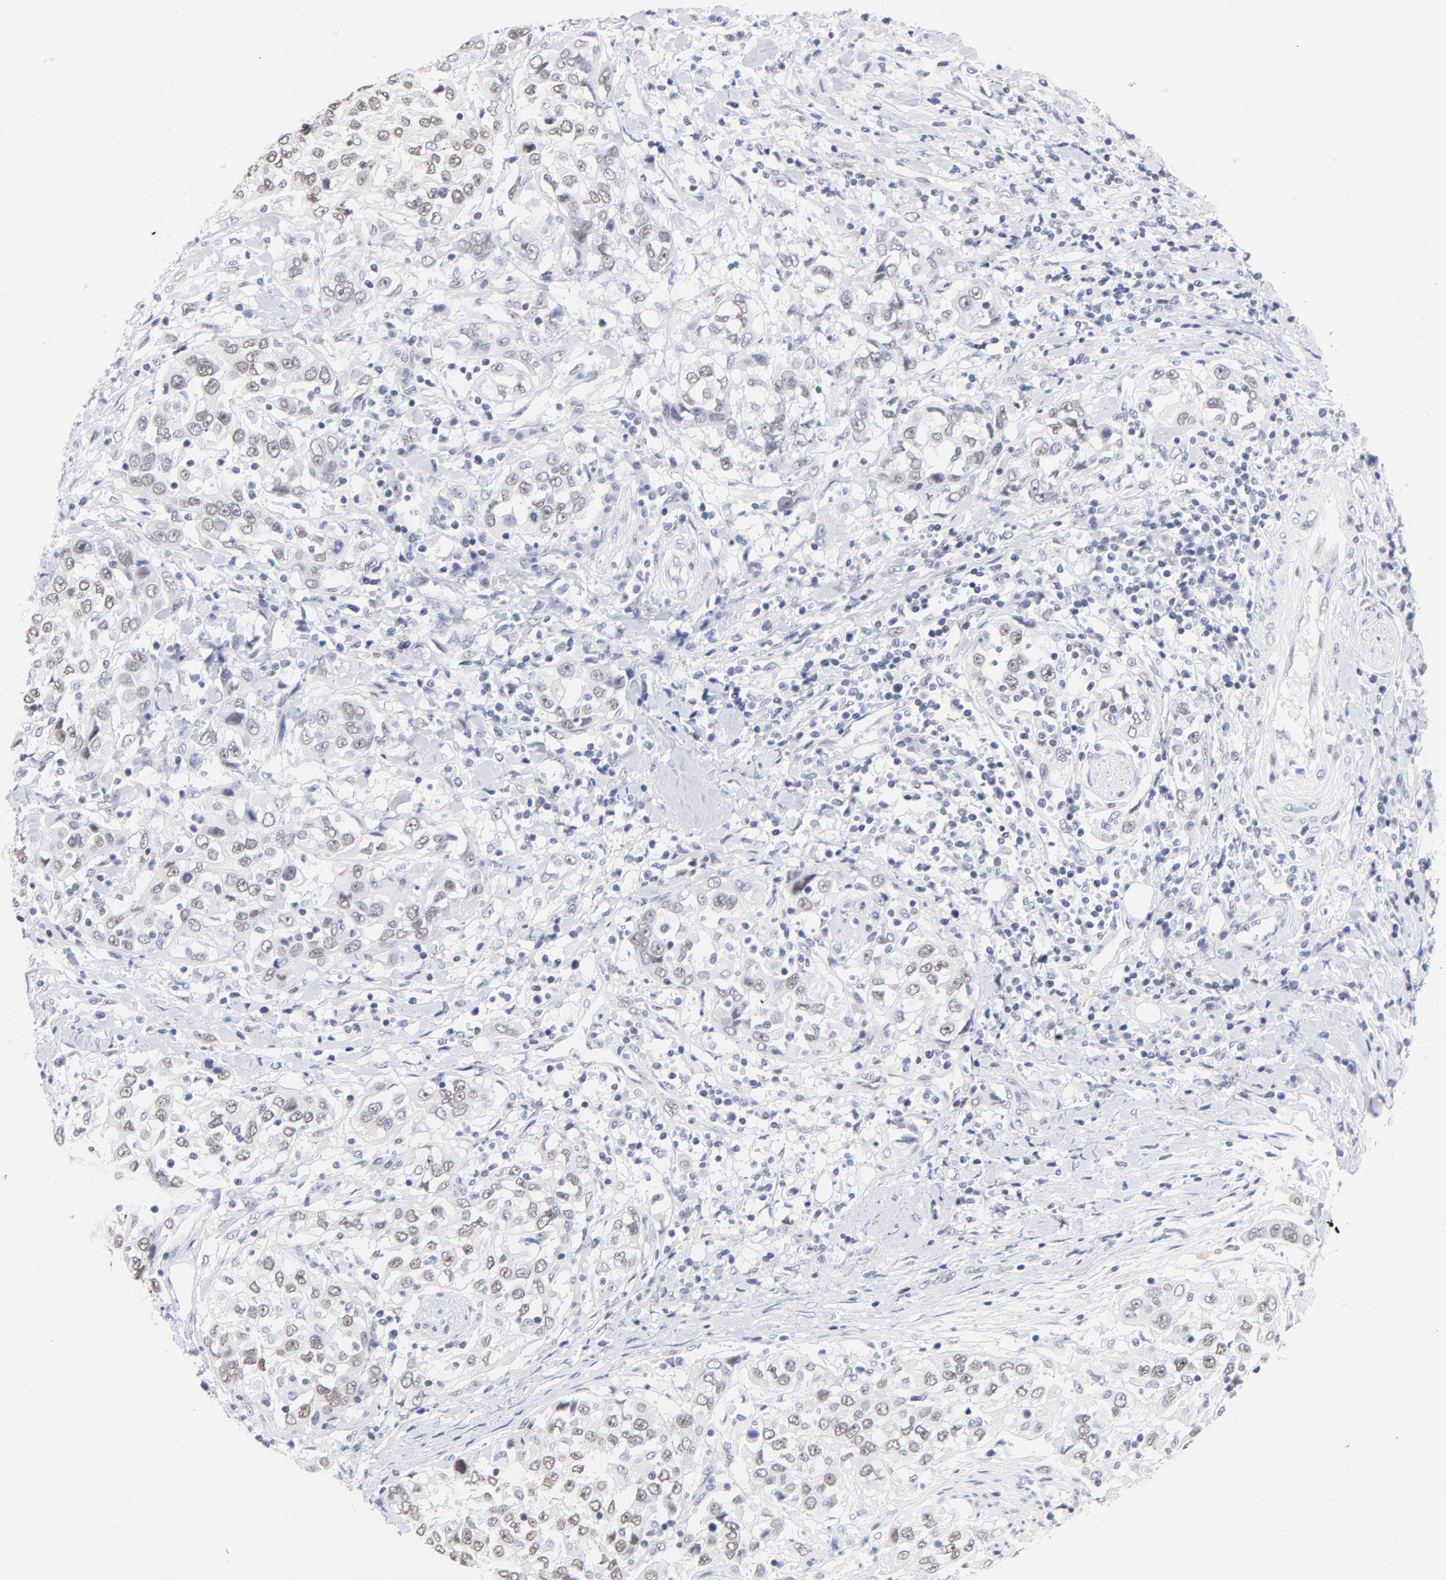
{"staining": {"intensity": "weak", "quantity": ">75%", "location": "nuclear"}, "tissue": "urothelial cancer", "cell_type": "Tumor cells", "image_type": "cancer", "snomed": [{"axis": "morphology", "description": "Urothelial carcinoma, High grade"}, {"axis": "topography", "description": "Urinary bladder"}], "caption": "Urothelial cancer stained for a protein exhibits weak nuclear positivity in tumor cells.", "gene": "ZNF74", "patient": {"sex": "female", "age": 80}}